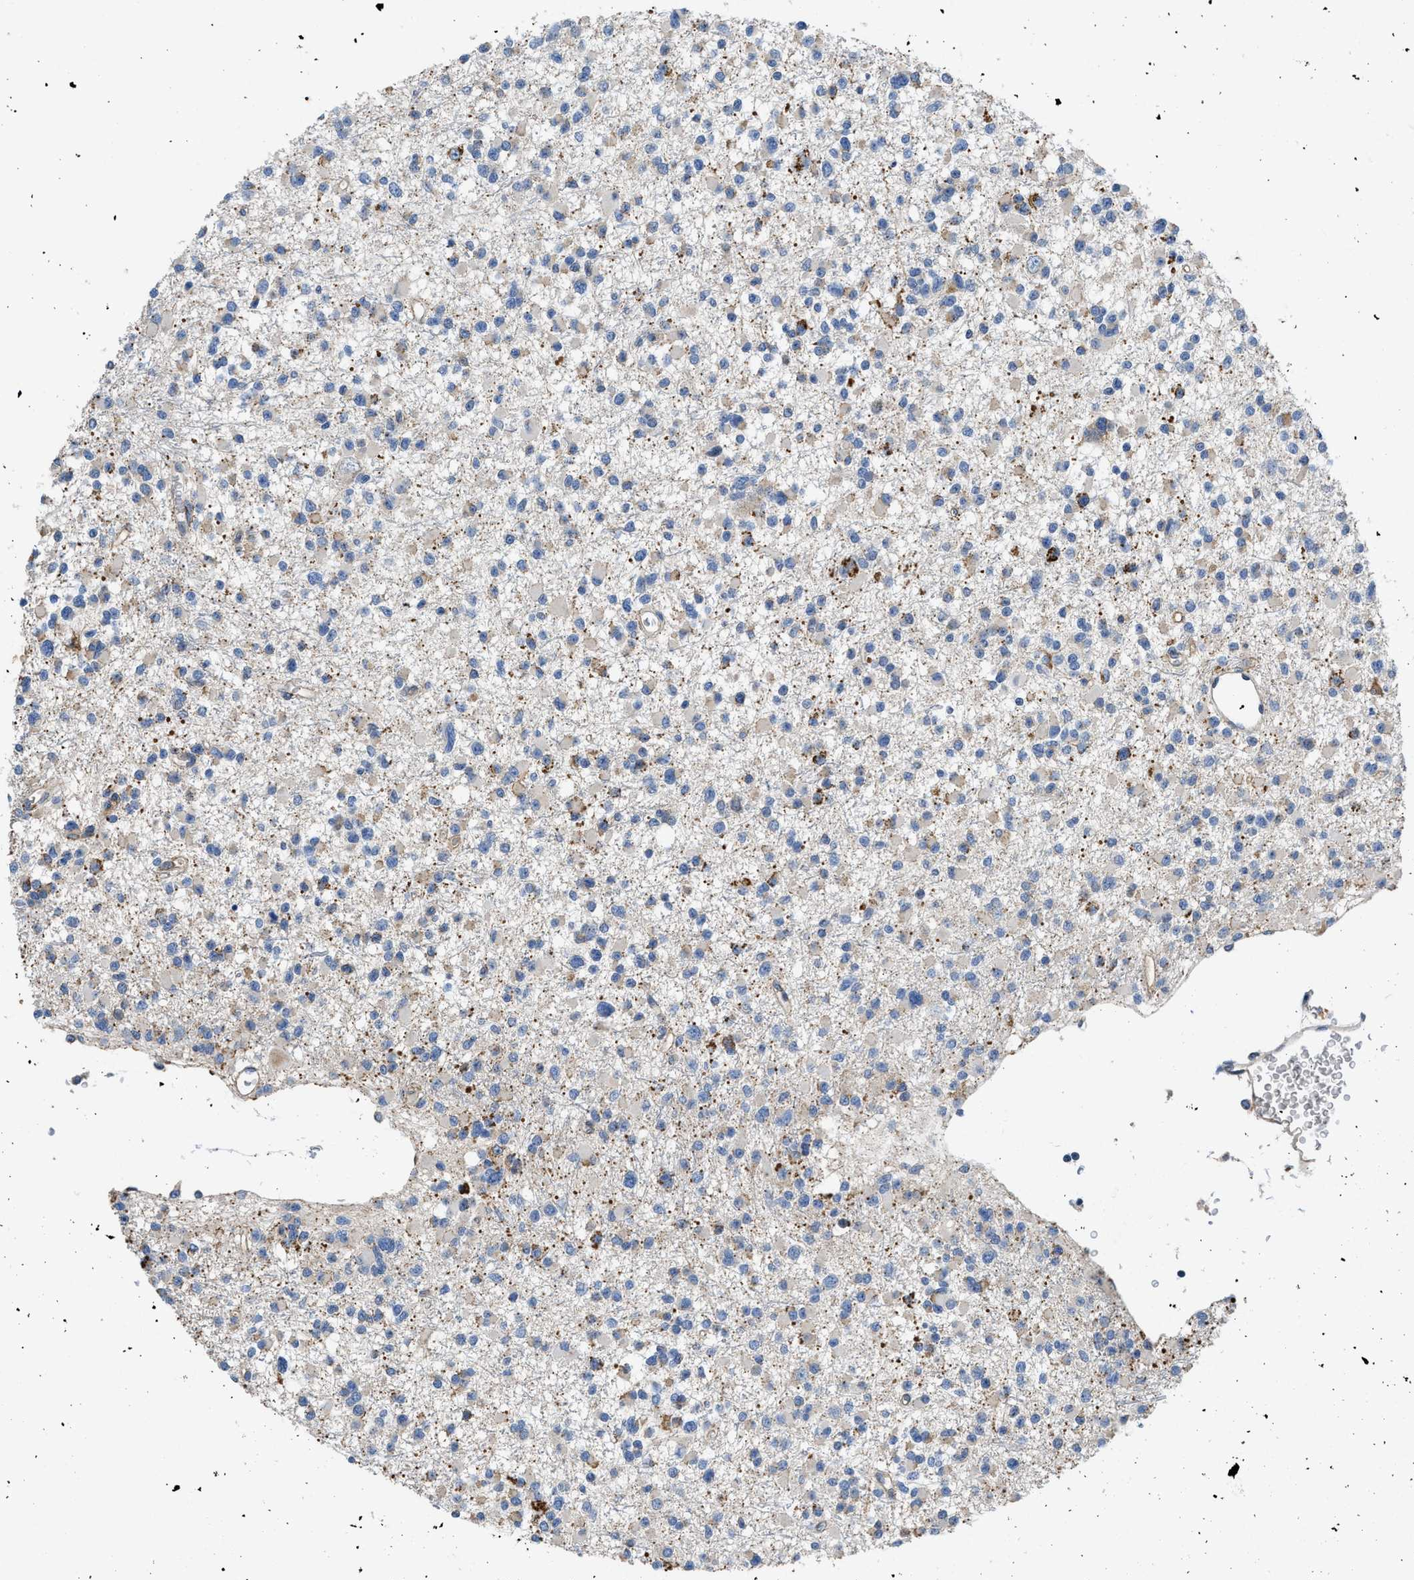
{"staining": {"intensity": "negative", "quantity": "none", "location": "none"}, "tissue": "glioma", "cell_type": "Tumor cells", "image_type": "cancer", "snomed": [{"axis": "morphology", "description": "Glioma, malignant, Low grade"}, {"axis": "topography", "description": "Brain"}], "caption": "IHC photomicrograph of human low-grade glioma (malignant) stained for a protein (brown), which shows no staining in tumor cells.", "gene": "GGCX", "patient": {"sex": "female", "age": 22}}